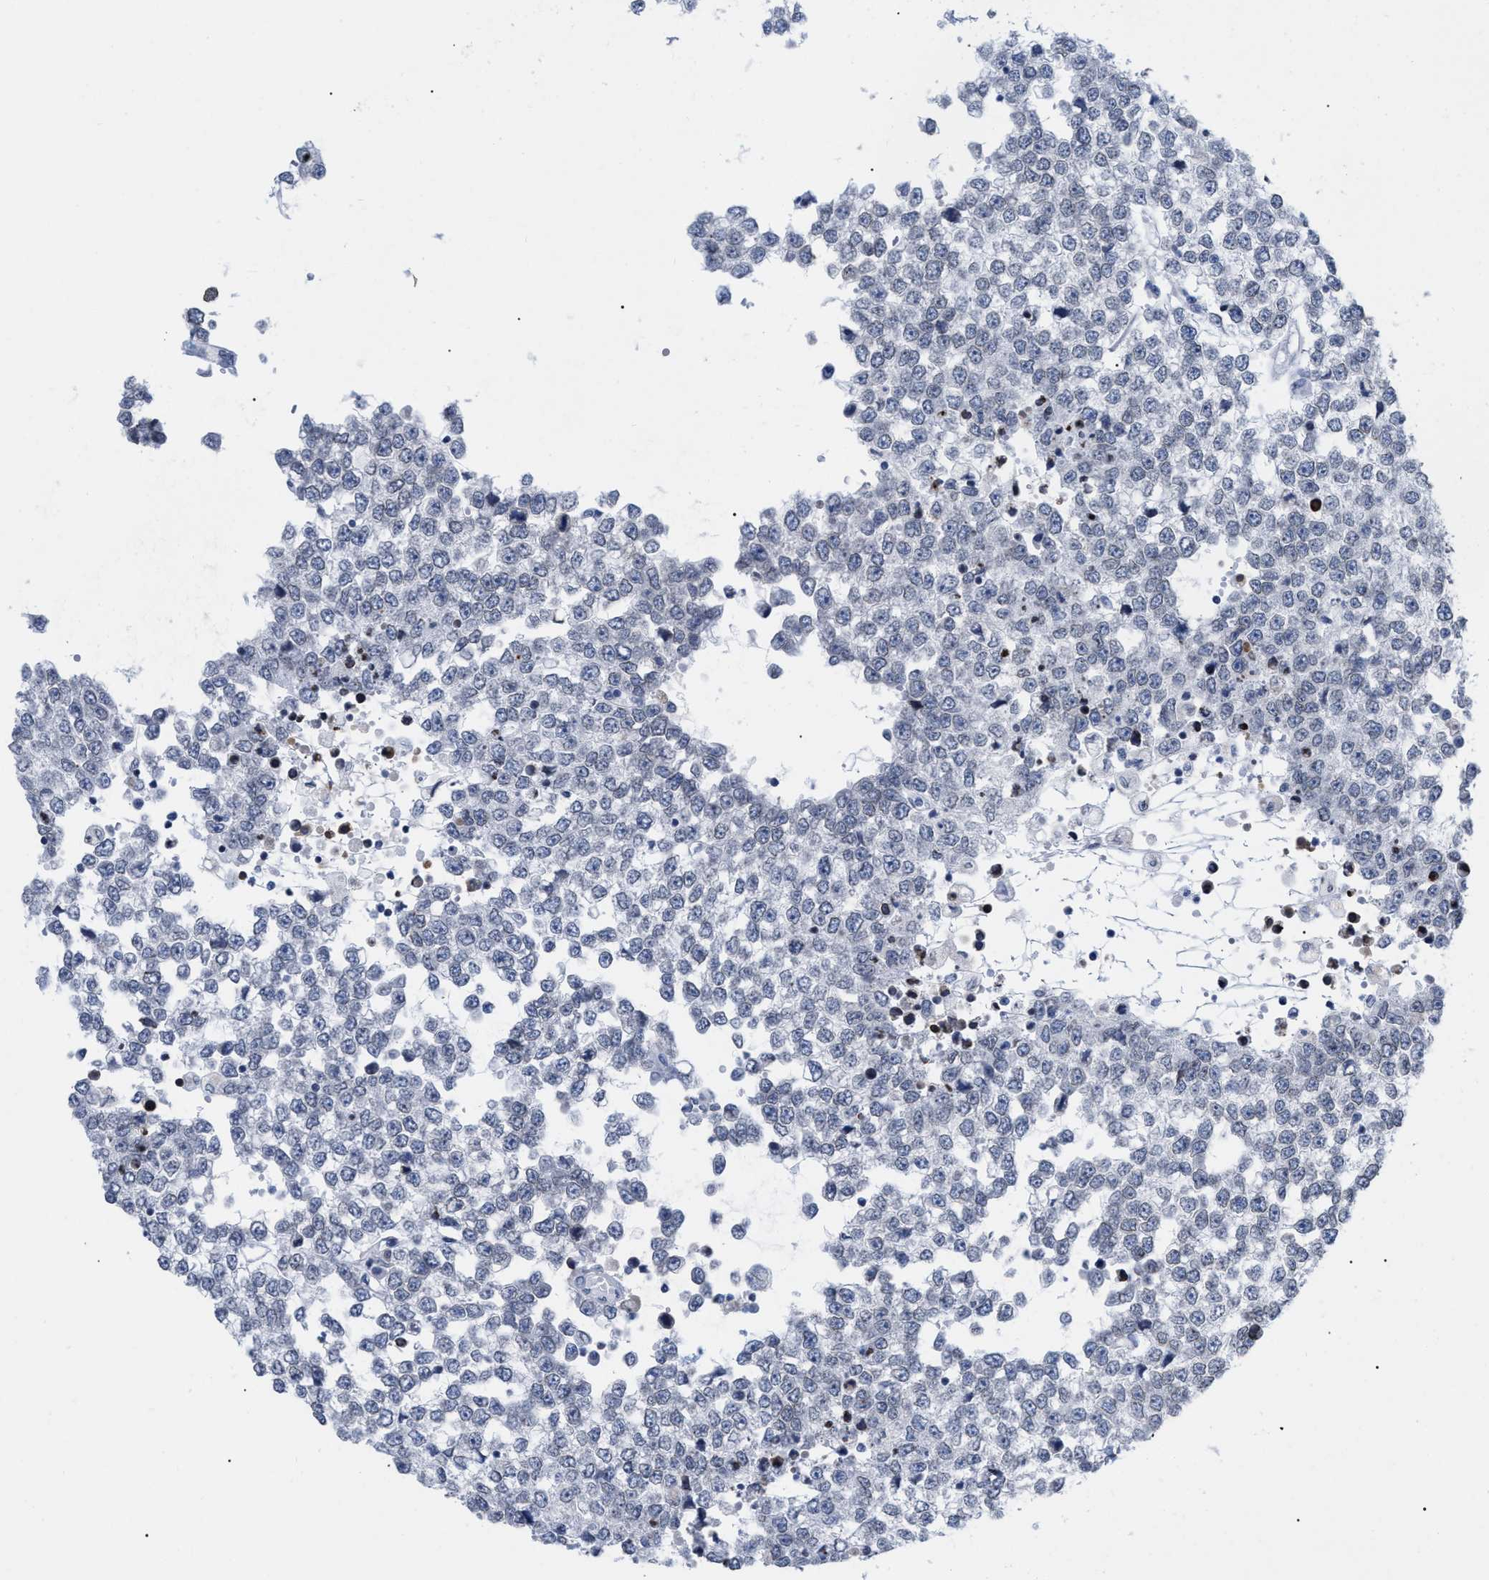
{"staining": {"intensity": "negative", "quantity": "none", "location": "none"}, "tissue": "testis cancer", "cell_type": "Tumor cells", "image_type": "cancer", "snomed": [{"axis": "morphology", "description": "Seminoma, NOS"}, {"axis": "topography", "description": "Testis"}], "caption": "Tumor cells are negative for protein expression in human testis cancer (seminoma).", "gene": "TPR", "patient": {"sex": "male", "age": 65}}